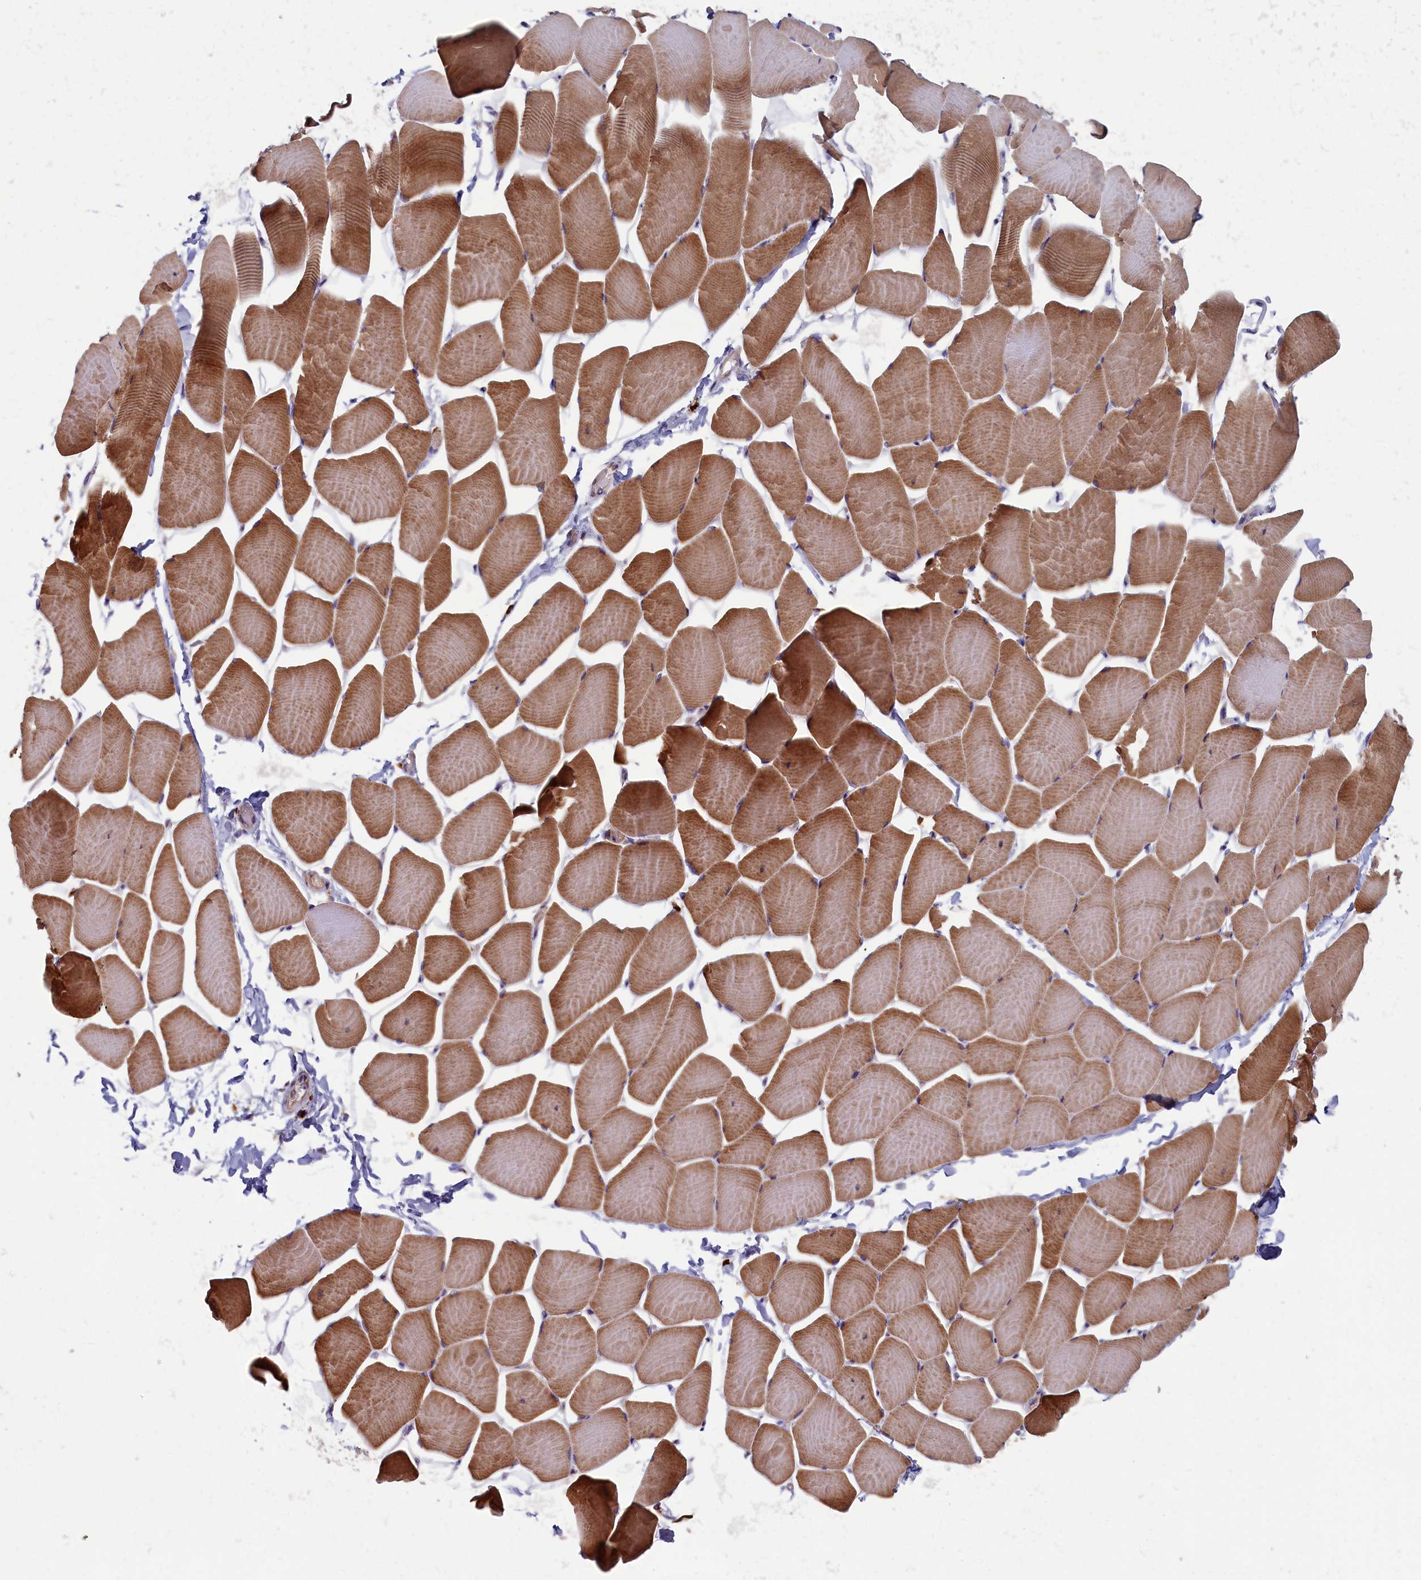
{"staining": {"intensity": "strong", "quantity": "25%-75%", "location": "cytoplasmic/membranous"}, "tissue": "skeletal muscle", "cell_type": "Myocytes", "image_type": "normal", "snomed": [{"axis": "morphology", "description": "Normal tissue, NOS"}, {"axis": "topography", "description": "Skeletal muscle"}], "caption": "DAB immunohistochemical staining of unremarkable skeletal muscle exhibits strong cytoplasmic/membranous protein expression in approximately 25%-75% of myocytes.", "gene": "TNK2", "patient": {"sex": "male", "age": 25}}